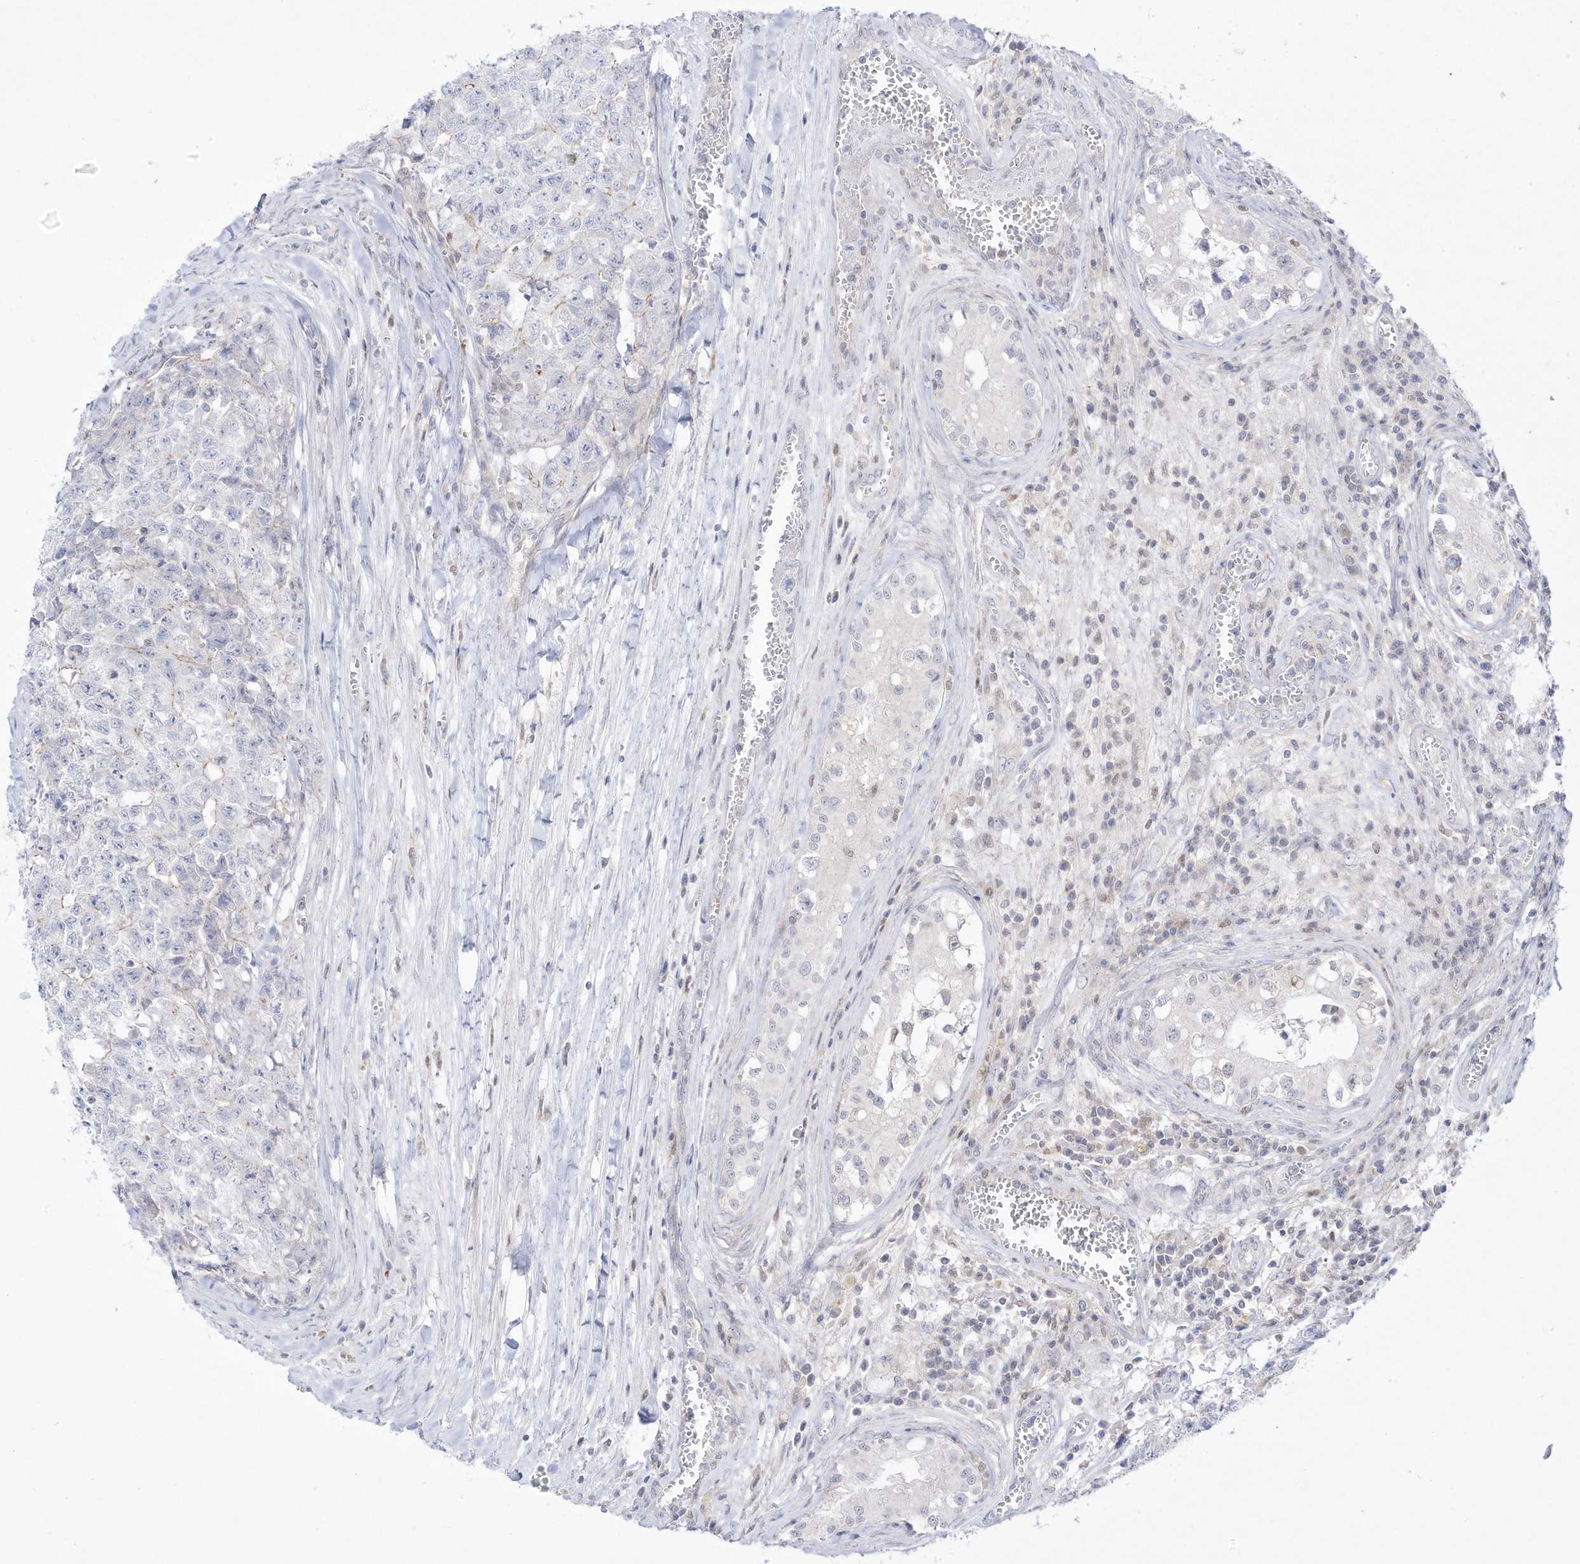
{"staining": {"intensity": "negative", "quantity": "none", "location": "none"}, "tissue": "testis cancer", "cell_type": "Tumor cells", "image_type": "cancer", "snomed": [{"axis": "morphology", "description": "Carcinoma, Embryonal, NOS"}, {"axis": "topography", "description": "Testis"}], "caption": "Image shows no protein staining in tumor cells of embryonal carcinoma (testis) tissue. The staining is performed using DAB brown chromogen with nuclei counter-stained in using hematoxylin.", "gene": "DMKN", "patient": {"sex": "male", "age": 28}}